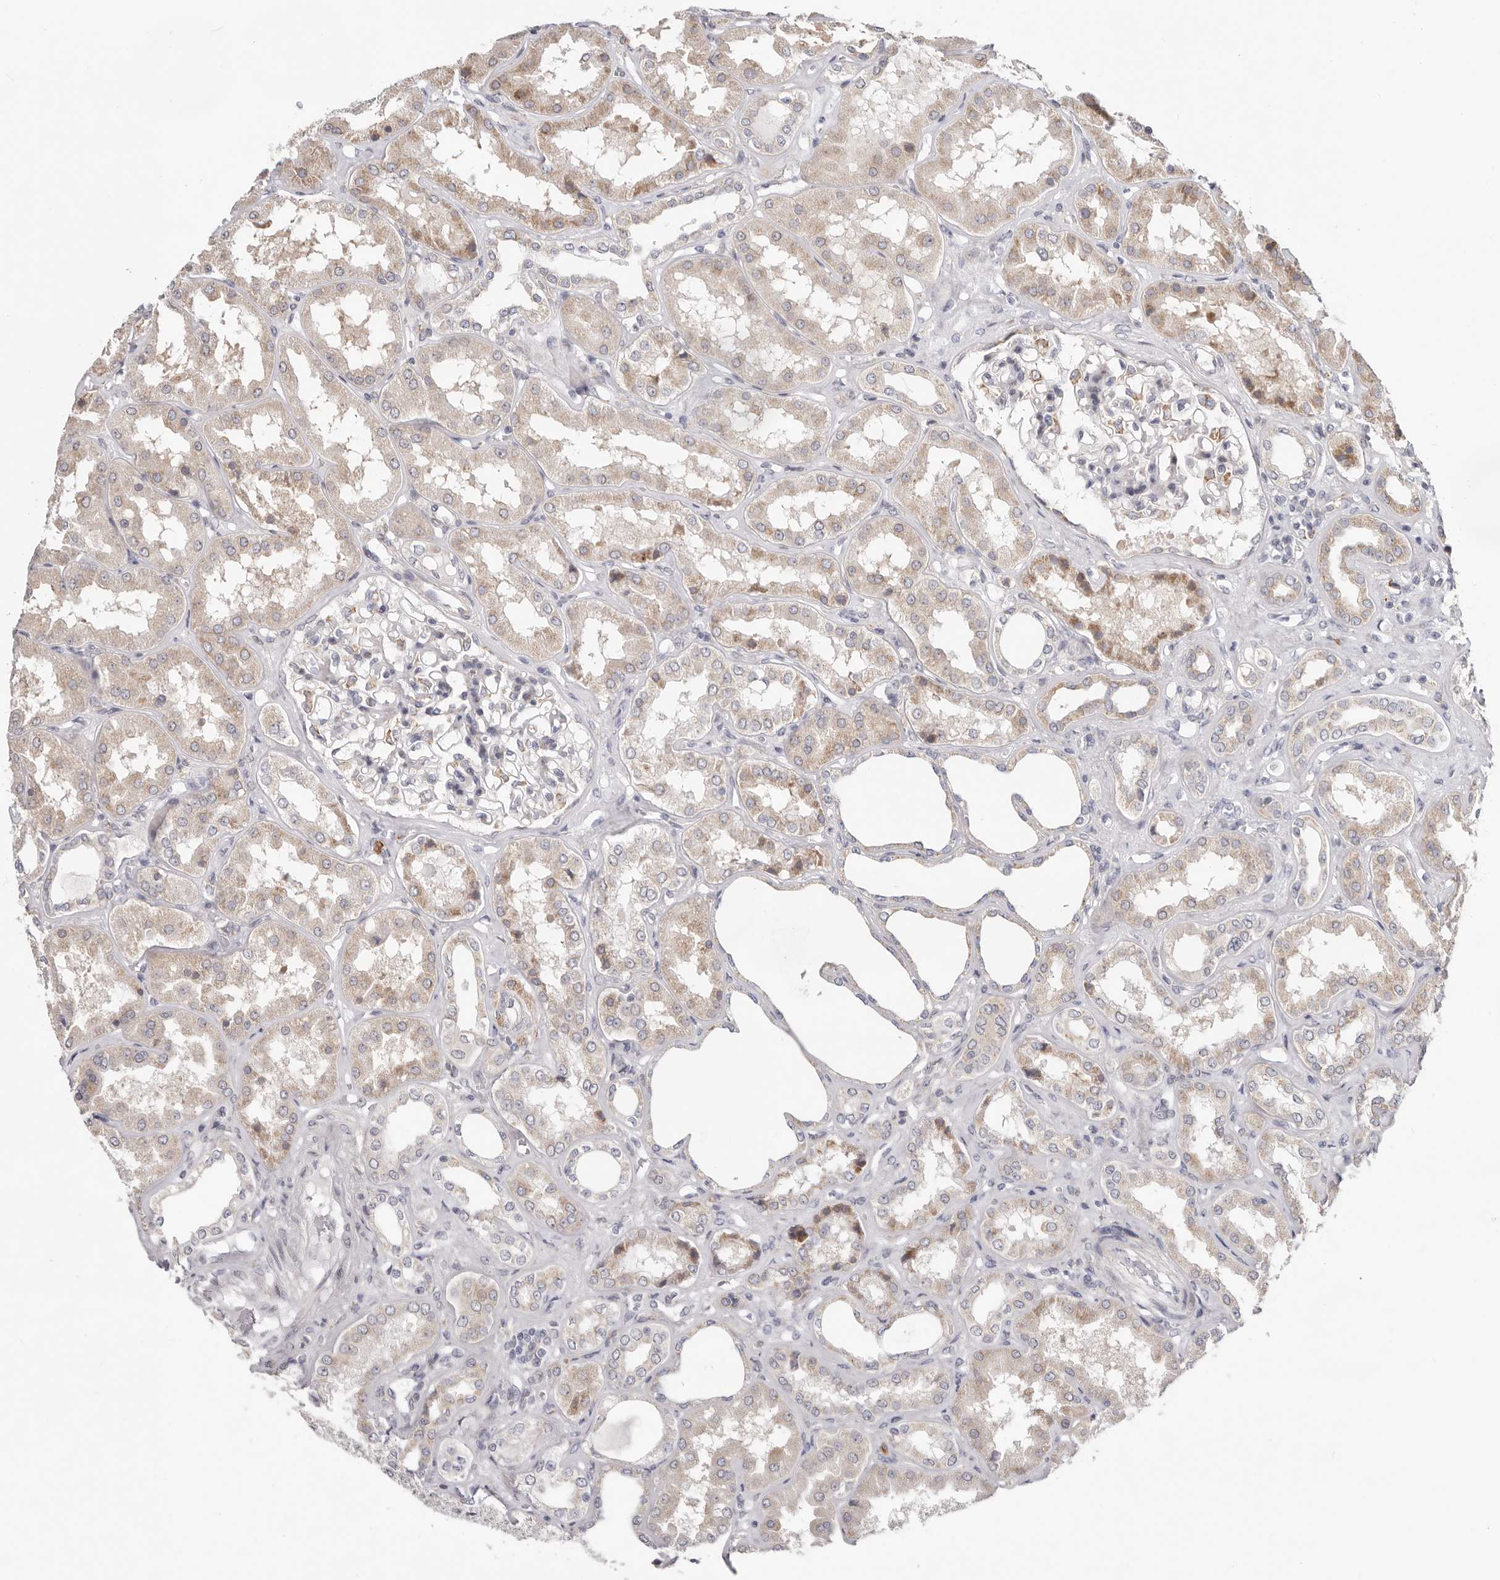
{"staining": {"intensity": "negative", "quantity": "none", "location": "none"}, "tissue": "kidney", "cell_type": "Cells in glomeruli", "image_type": "normal", "snomed": [{"axis": "morphology", "description": "Normal tissue, NOS"}, {"axis": "topography", "description": "Kidney"}], "caption": "DAB (3,3'-diaminobenzidine) immunohistochemical staining of normal human kidney displays no significant staining in cells in glomeruli. The staining was performed using DAB (3,3'-diaminobenzidine) to visualize the protein expression in brown, while the nuclei were stained in blue with hematoxylin (Magnification: 20x).", "gene": "IL32", "patient": {"sex": "female", "age": 56}}